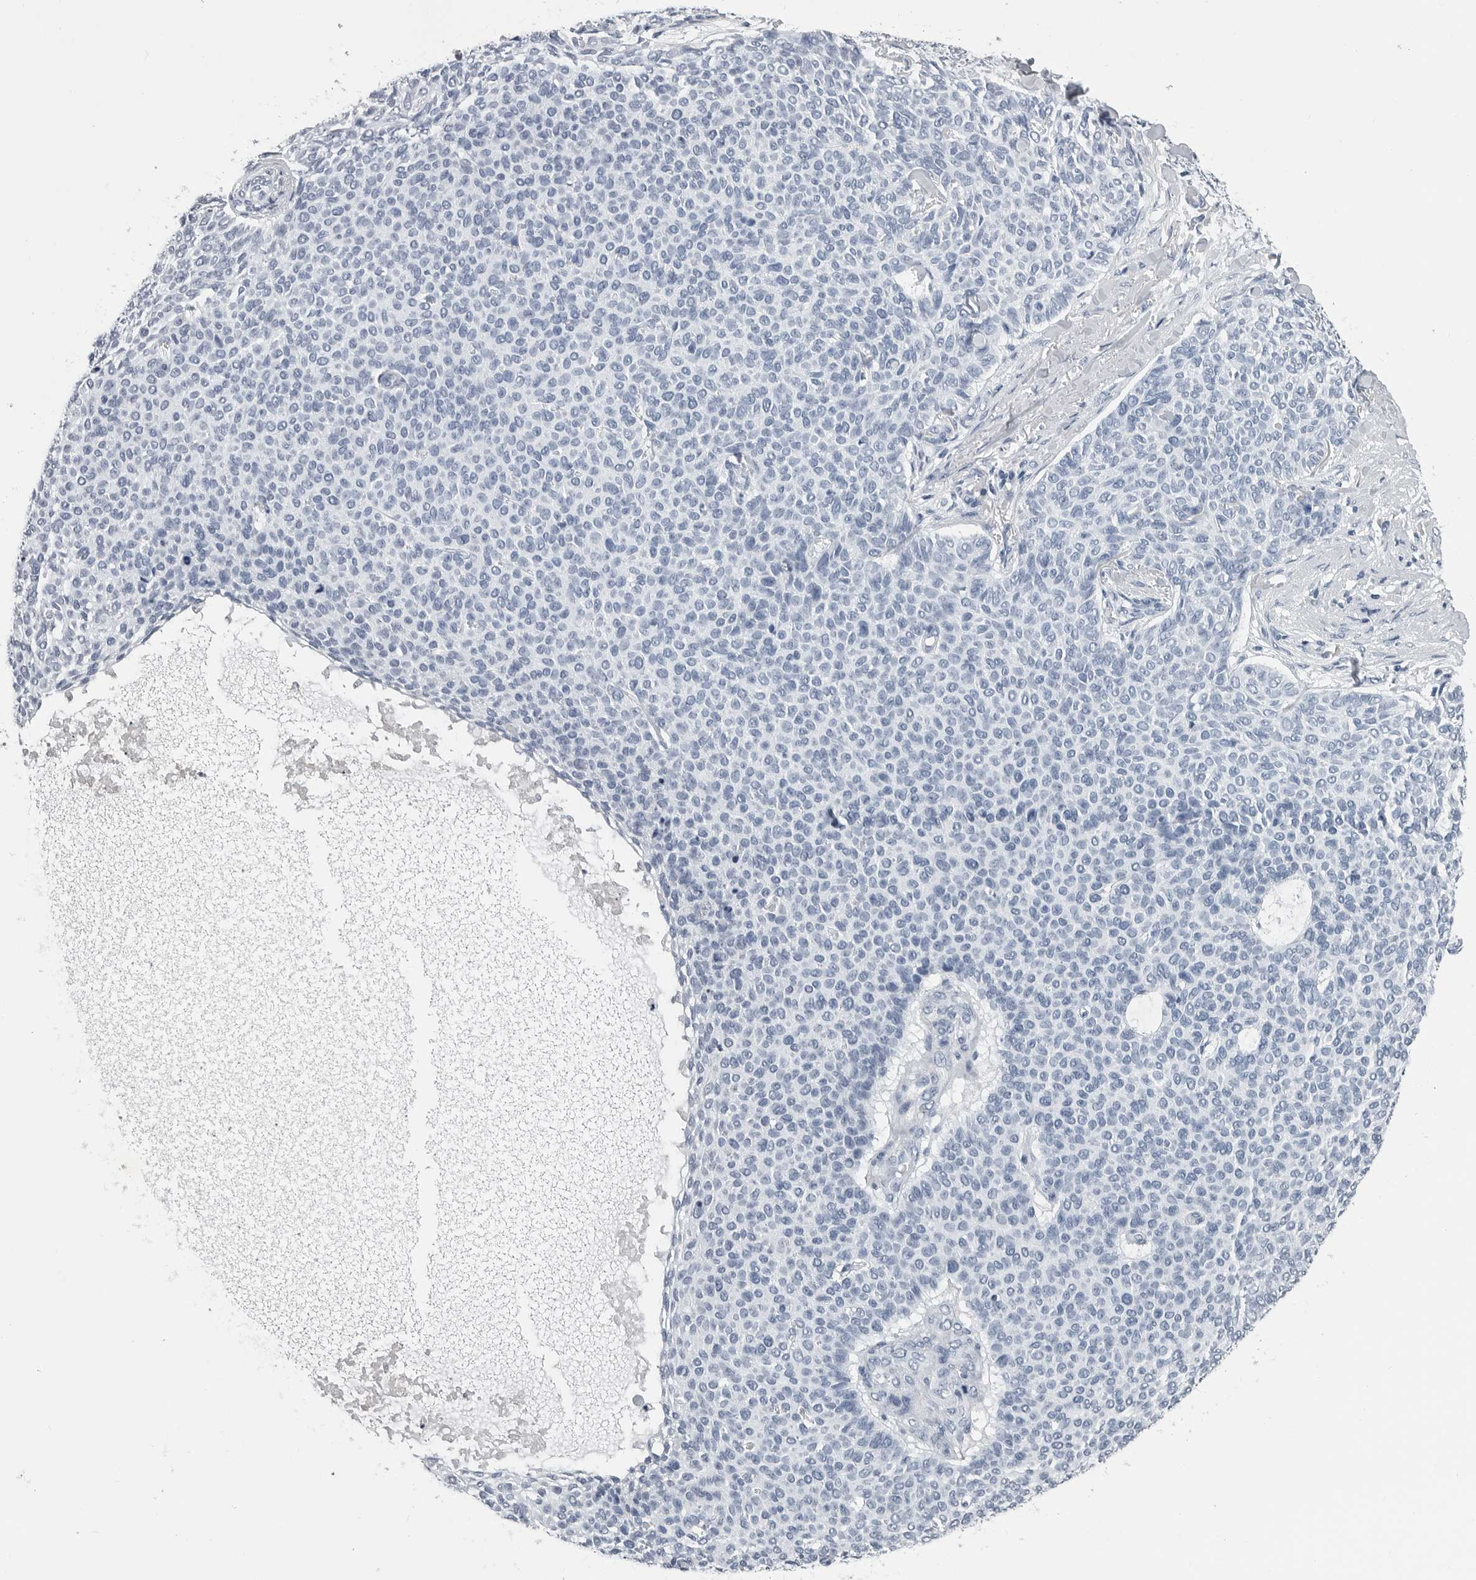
{"staining": {"intensity": "negative", "quantity": "none", "location": "none"}, "tissue": "skin cancer", "cell_type": "Tumor cells", "image_type": "cancer", "snomed": [{"axis": "morphology", "description": "Normal tissue, NOS"}, {"axis": "morphology", "description": "Basal cell carcinoma"}, {"axis": "topography", "description": "Skin"}], "caption": "Photomicrograph shows no protein positivity in tumor cells of skin basal cell carcinoma tissue.", "gene": "AMPD1", "patient": {"sex": "male", "age": 50}}